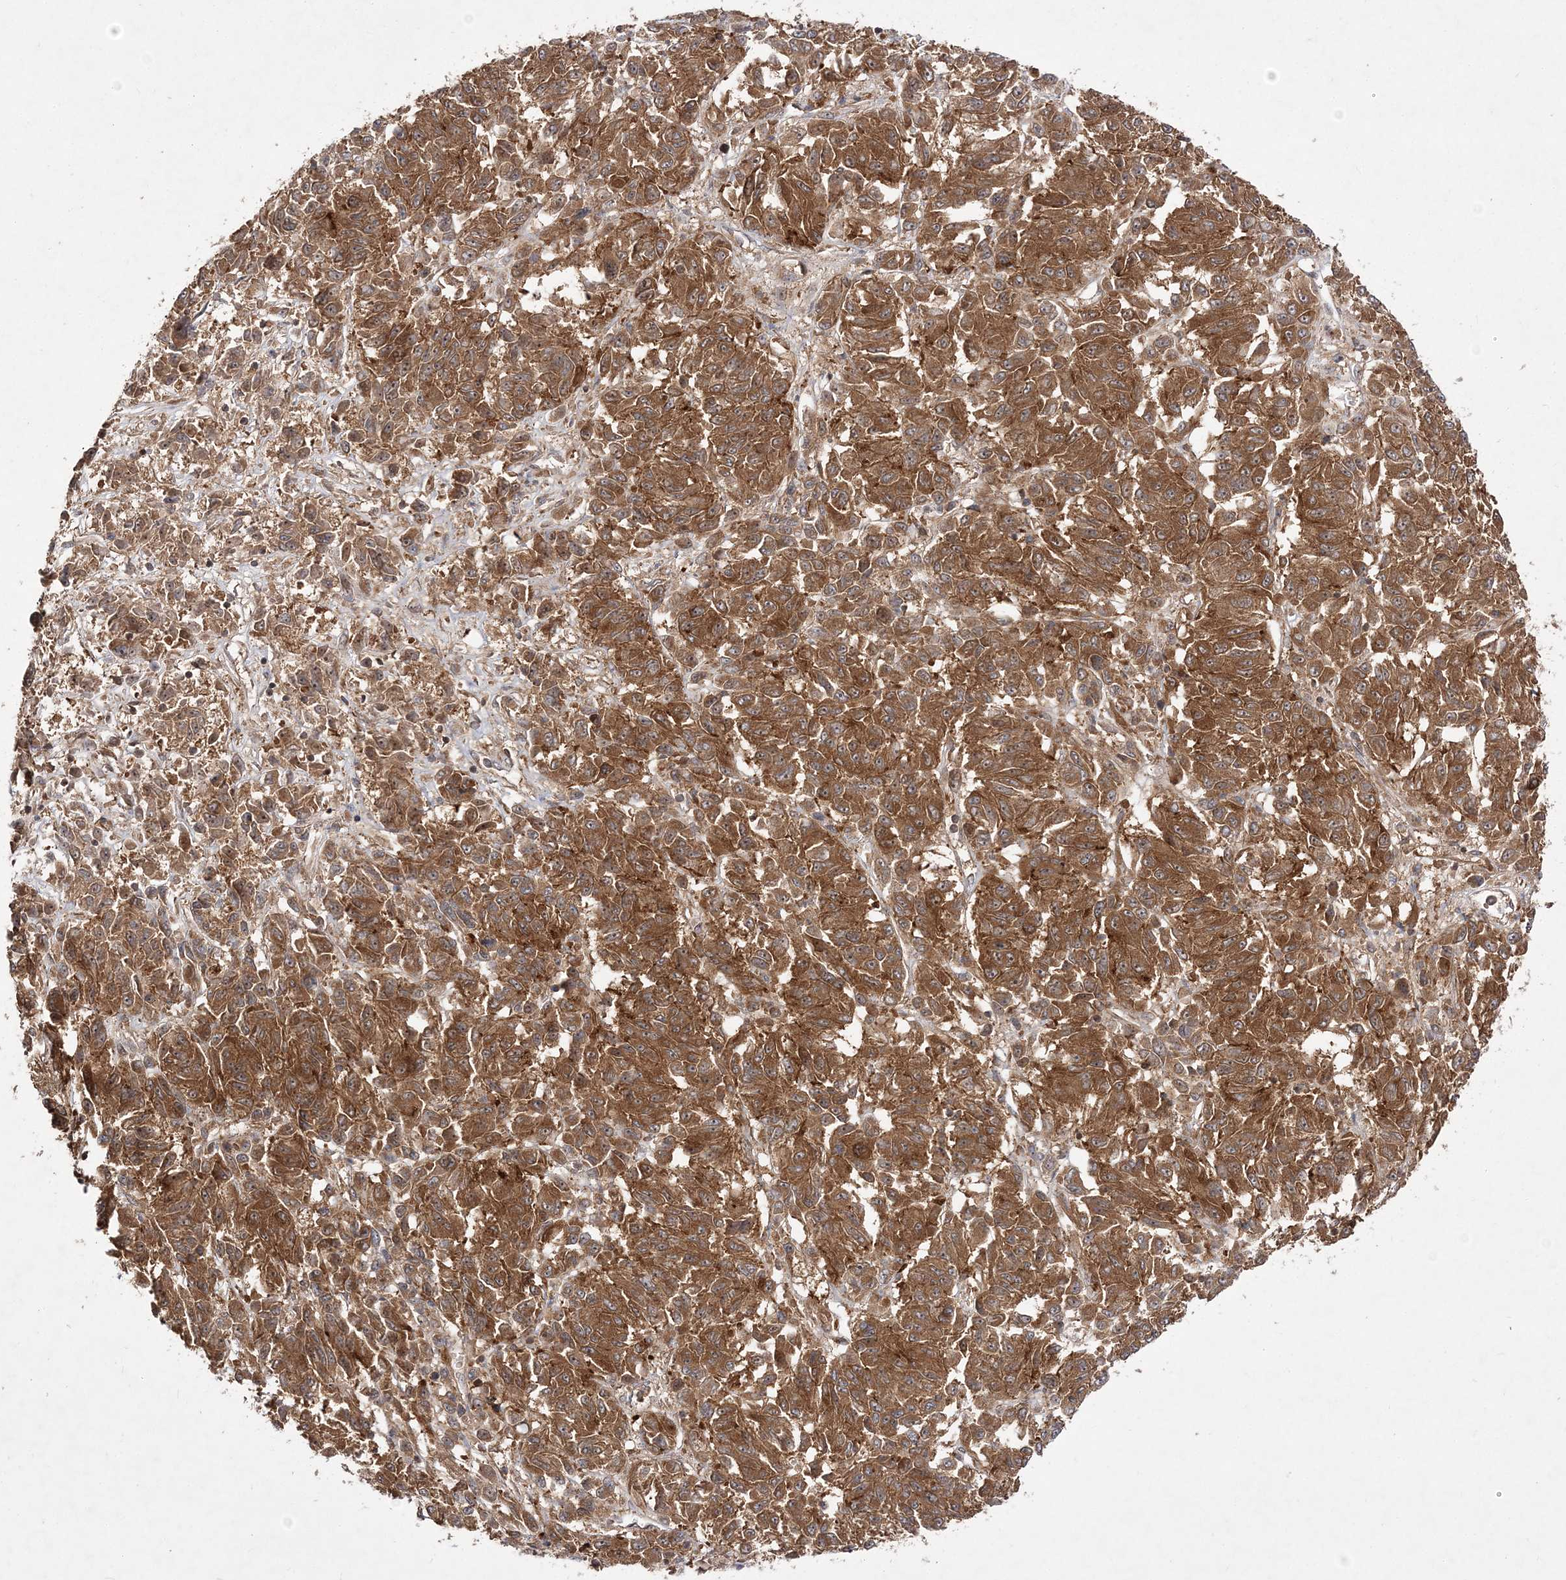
{"staining": {"intensity": "moderate", "quantity": ">75%", "location": "cytoplasmic/membranous"}, "tissue": "melanoma", "cell_type": "Tumor cells", "image_type": "cancer", "snomed": [{"axis": "morphology", "description": "Malignant melanoma, Metastatic site"}, {"axis": "topography", "description": "Lung"}], "caption": "IHC (DAB) staining of melanoma exhibits moderate cytoplasmic/membranous protein staining in about >75% of tumor cells.", "gene": "TMEM9B", "patient": {"sex": "male", "age": 64}}